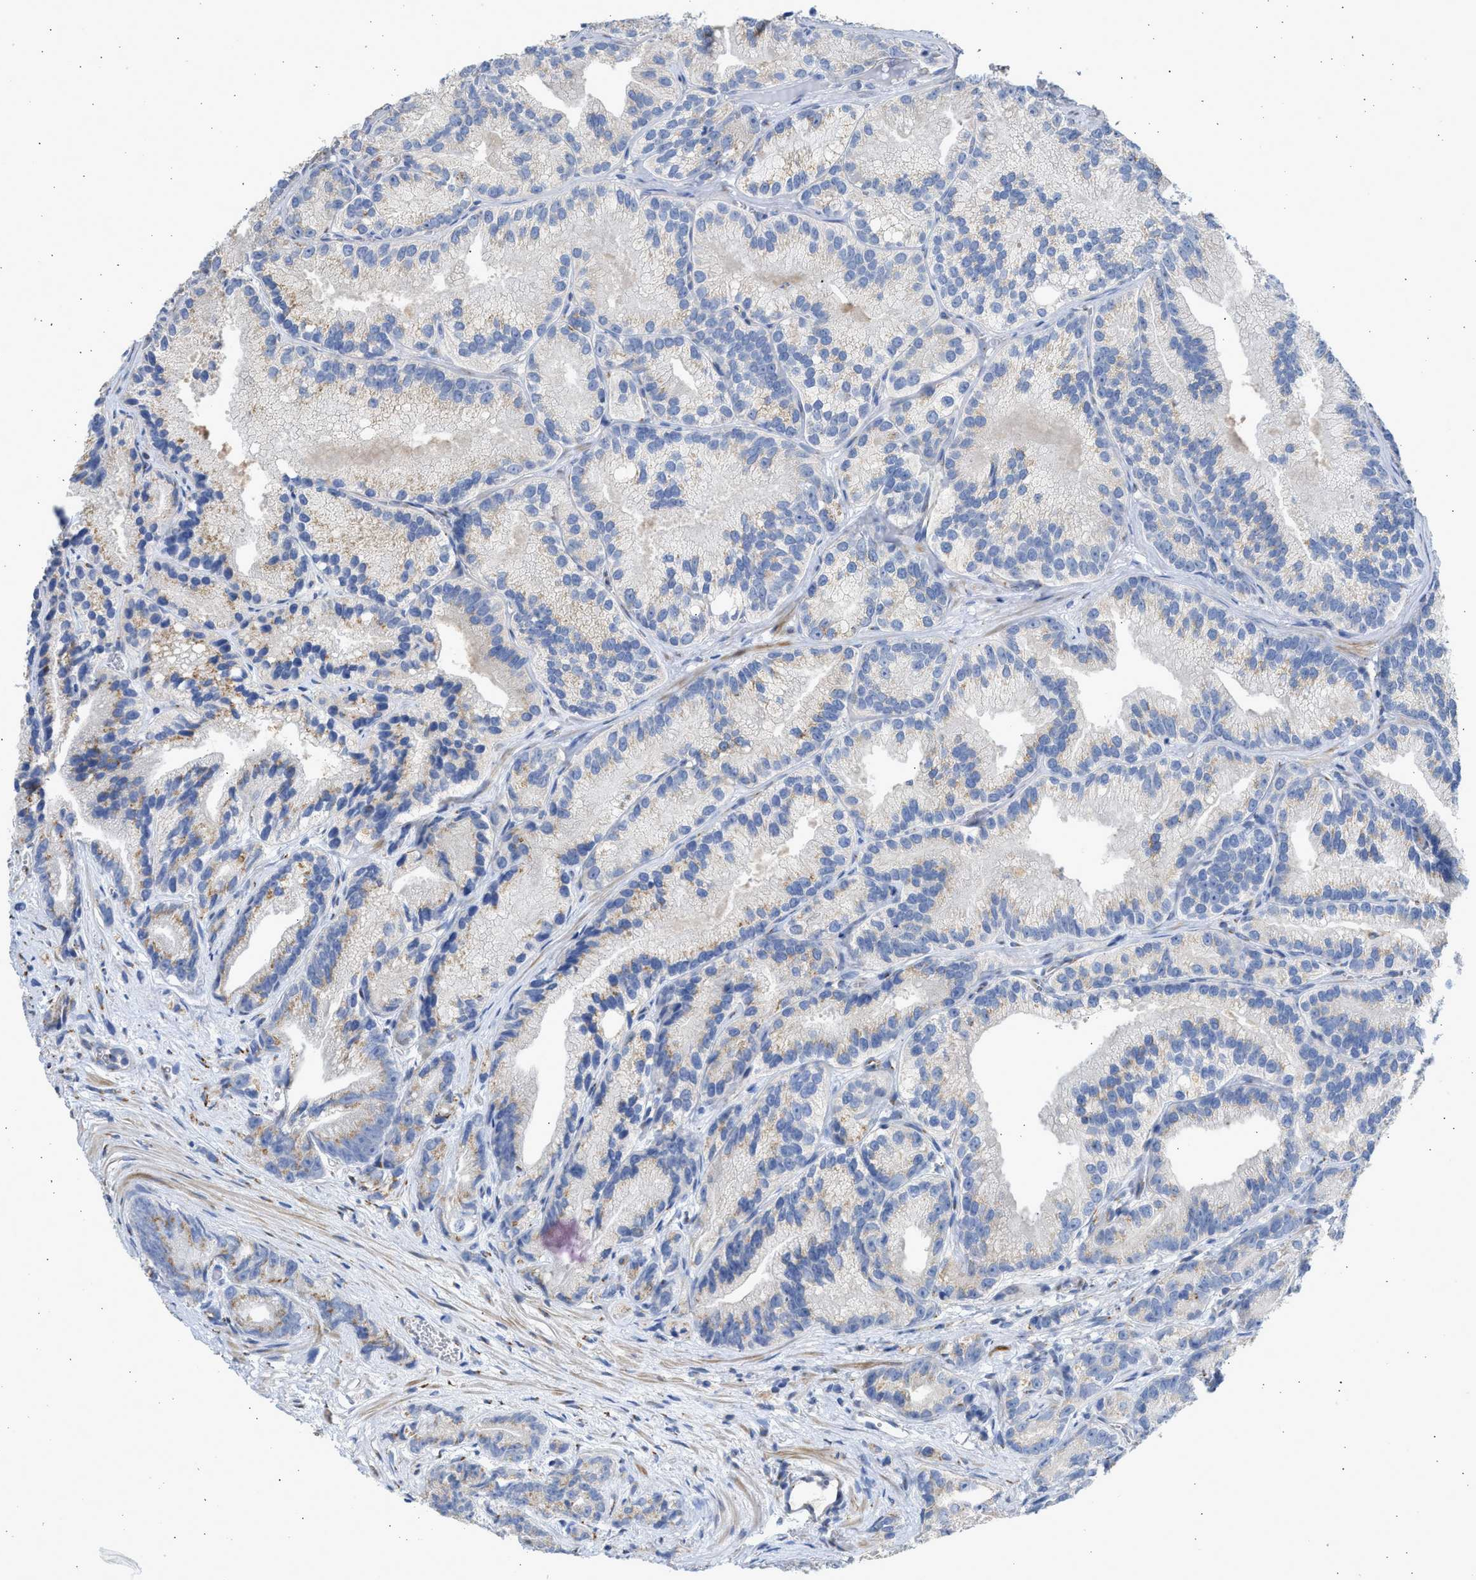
{"staining": {"intensity": "moderate", "quantity": "25%-75%", "location": "cytoplasmic/membranous"}, "tissue": "prostate cancer", "cell_type": "Tumor cells", "image_type": "cancer", "snomed": [{"axis": "morphology", "description": "Adenocarcinoma, Low grade"}, {"axis": "topography", "description": "Prostate"}], "caption": "Immunohistochemistry (DAB (3,3'-diaminobenzidine)) staining of prostate cancer shows moderate cytoplasmic/membranous protein positivity in about 25%-75% of tumor cells.", "gene": "IPO8", "patient": {"sex": "male", "age": 89}}